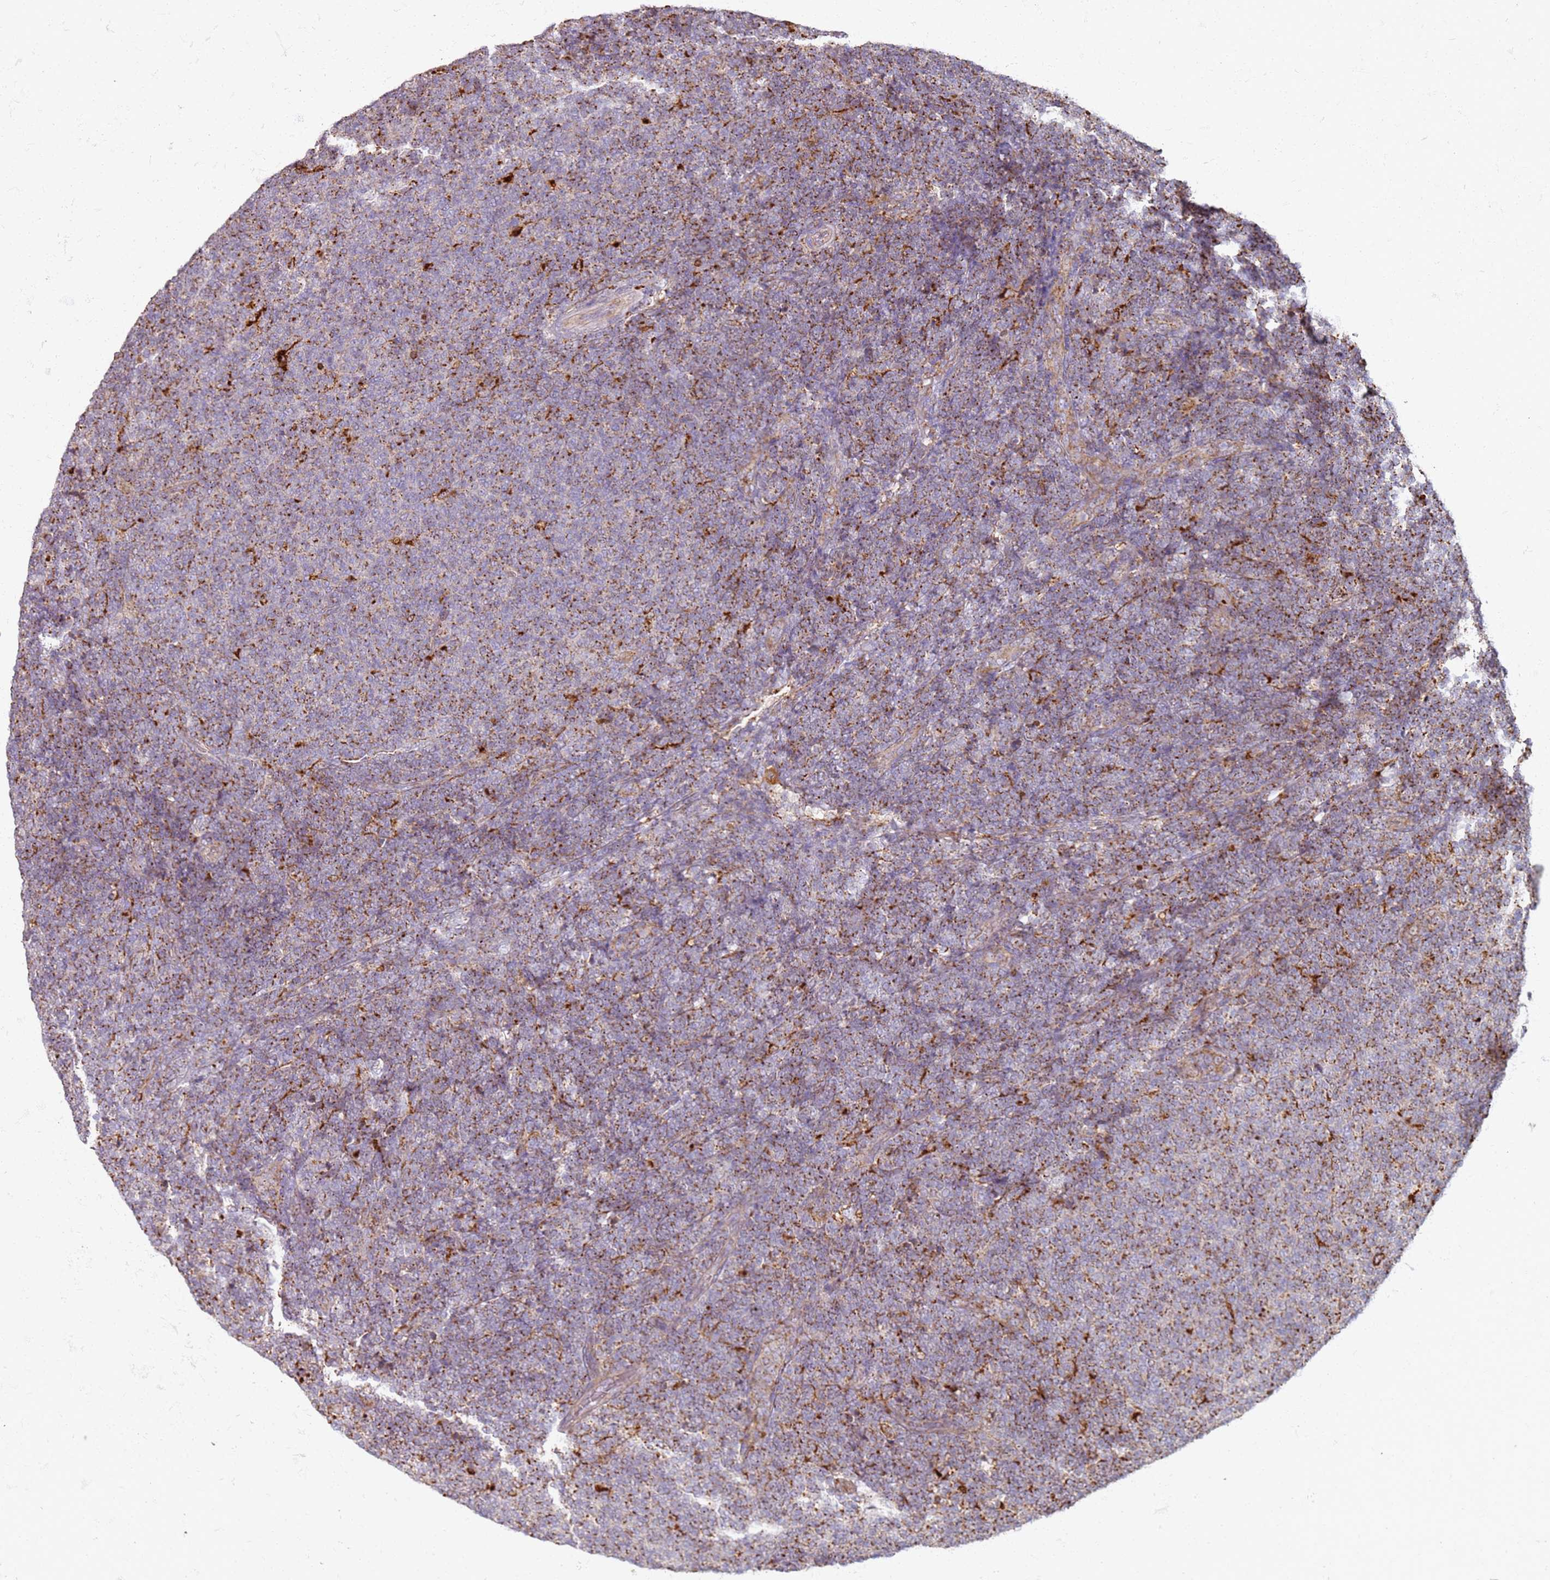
{"staining": {"intensity": "moderate", "quantity": ">75%", "location": "cytoplasmic/membranous"}, "tissue": "lymphoma", "cell_type": "Tumor cells", "image_type": "cancer", "snomed": [{"axis": "morphology", "description": "Malignant lymphoma, non-Hodgkin's type, Low grade"}, {"axis": "topography", "description": "Lymph node"}], "caption": "Low-grade malignant lymphoma, non-Hodgkin's type stained with immunohistochemistry exhibits moderate cytoplasmic/membranous expression in approximately >75% of tumor cells.", "gene": "PROKR2", "patient": {"sex": "male", "age": 66}}